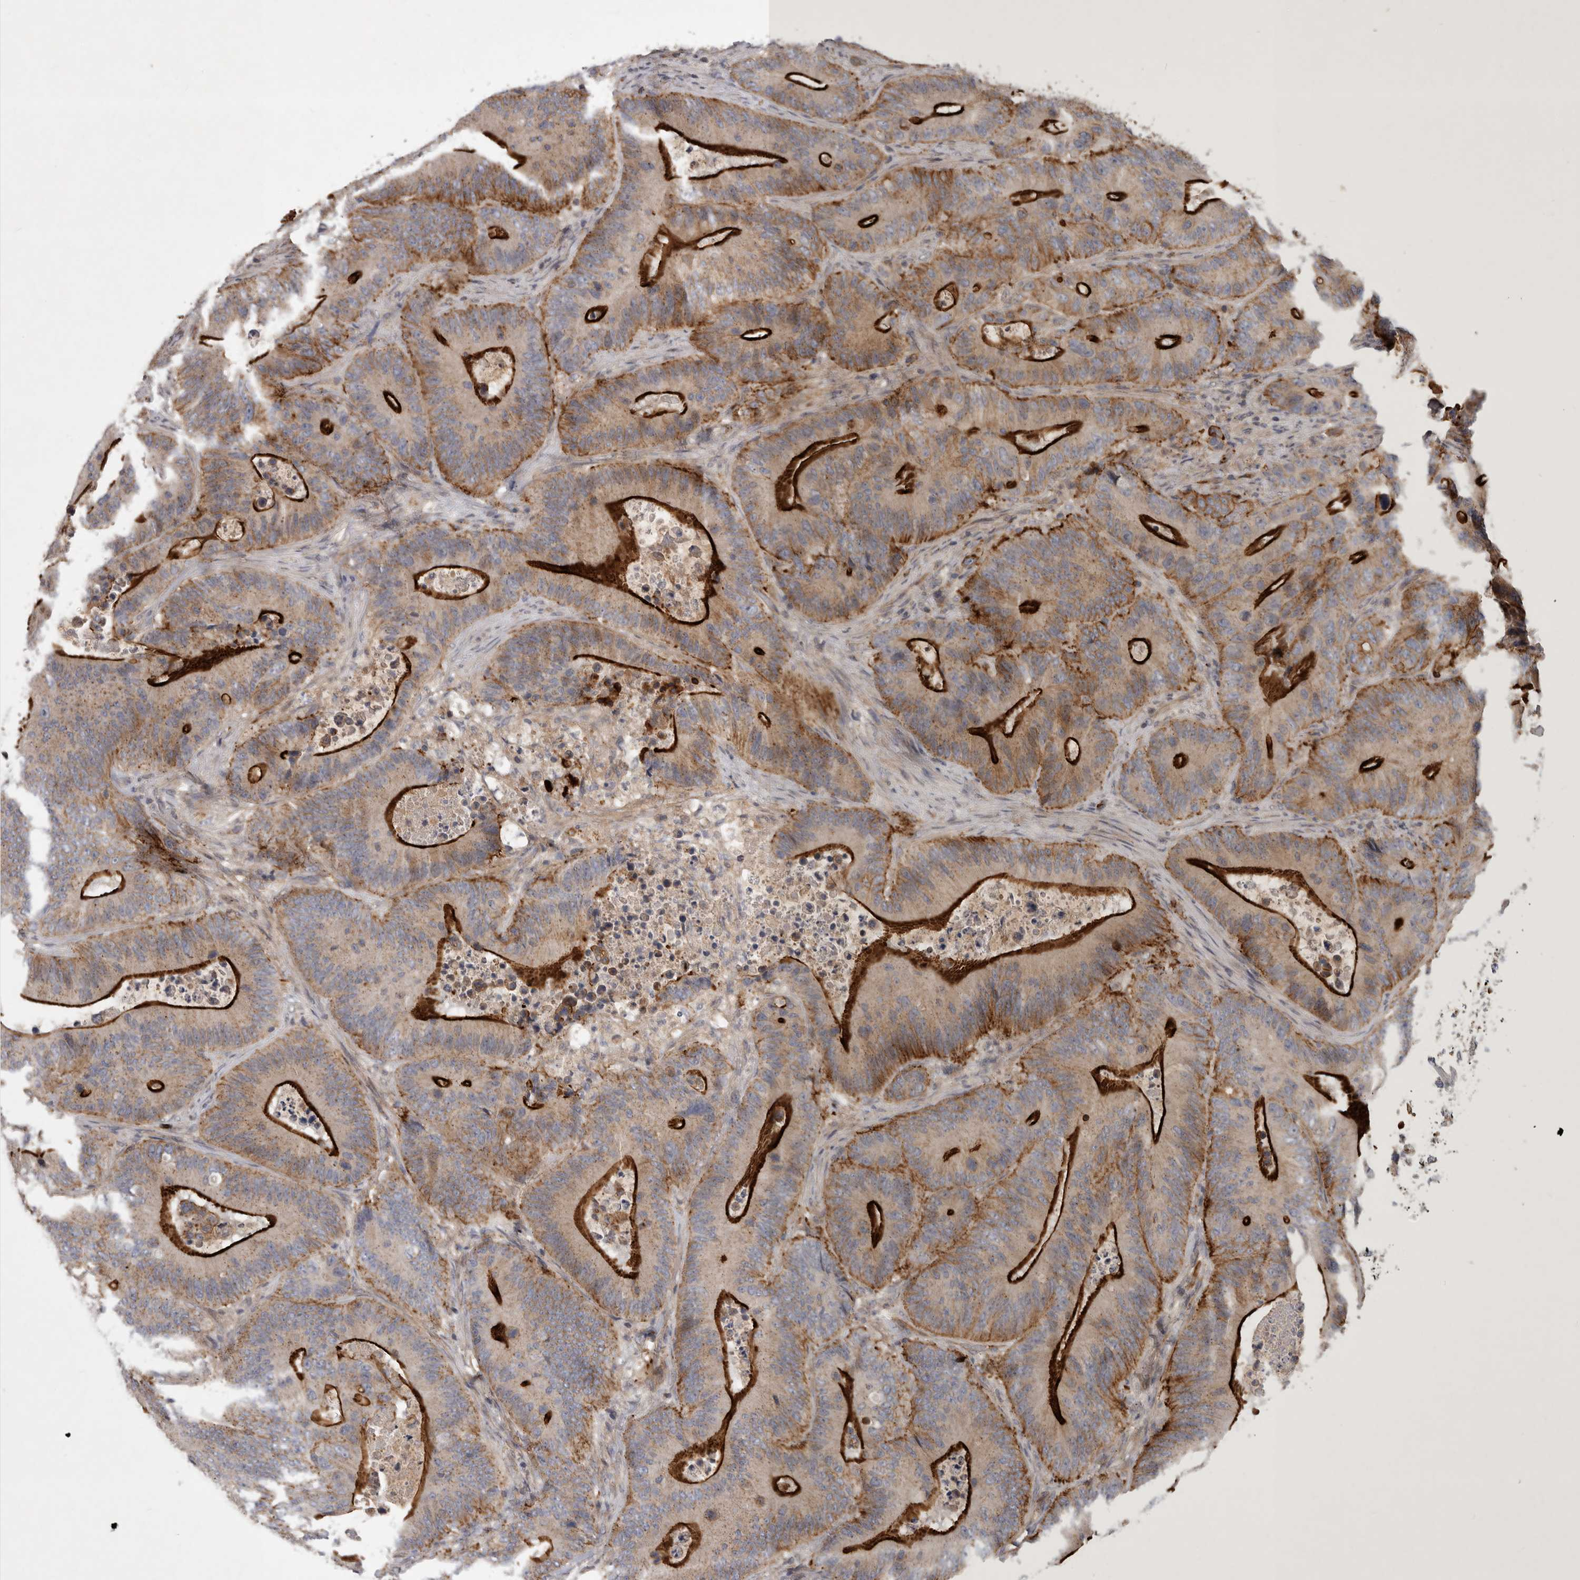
{"staining": {"intensity": "weak", "quantity": ">75%", "location": "cytoplasmic/membranous"}, "tissue": "colorectal cancer", "cell_type": "Tumor cells", "image_type": "cancer", "snomed": [{"axis": "morphology", "description": "Adenocarcinoma, NOS"}, {"axis": "topography", "description": "Colon"}], "caption": "Immunohistochemical staining of colorectal cancer (adenocarcinoma) demonstrates low levels of weak cytoplasmic/membranous protein staining in about >75% of tumor cells. The staining was performed using DAB, with brown indicating positive protein expression. Nuclei are stained blue with hematoxylin.", "gene": "MLPH", "patient": {"sex": "male", "age": 83}}